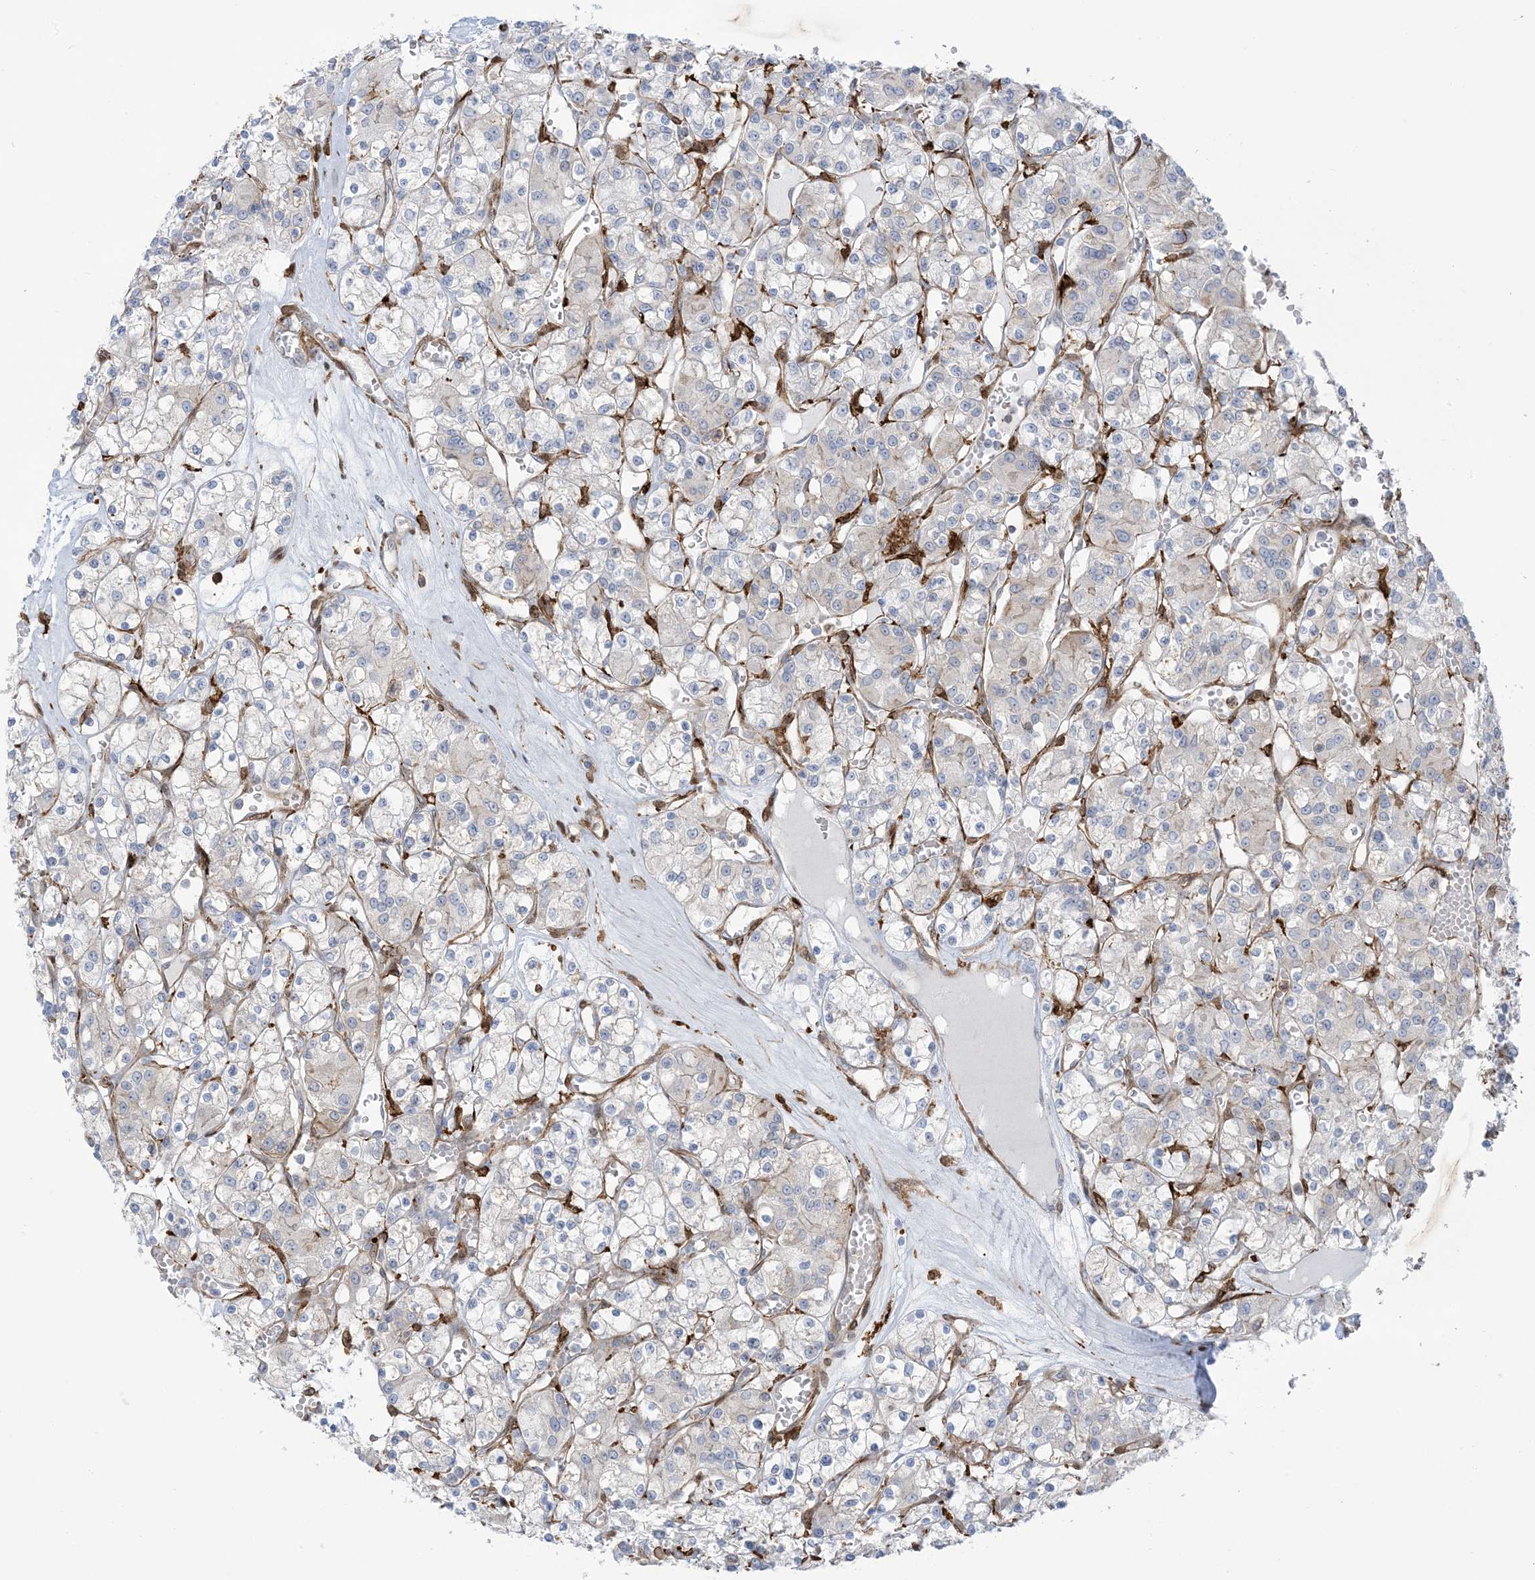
{"staining": {"intensity": "negative", "quantity": "none", "location": "none"}, "tissue": "renal cancer", "cell_type": "Tumor cells", "image_type": "cancer", "snomed": [{"axis": "morphology", "description": "Adenocarcinoma, NOS"}, {"axis": "topography", "description": "Kidney"}], "caption": "Photomicrograph shows no protein positivity in tumor cells of renal adenocarcinoma tissue.", "gene": "ICMT", "patient": {"sex": "female", "age": 59}}